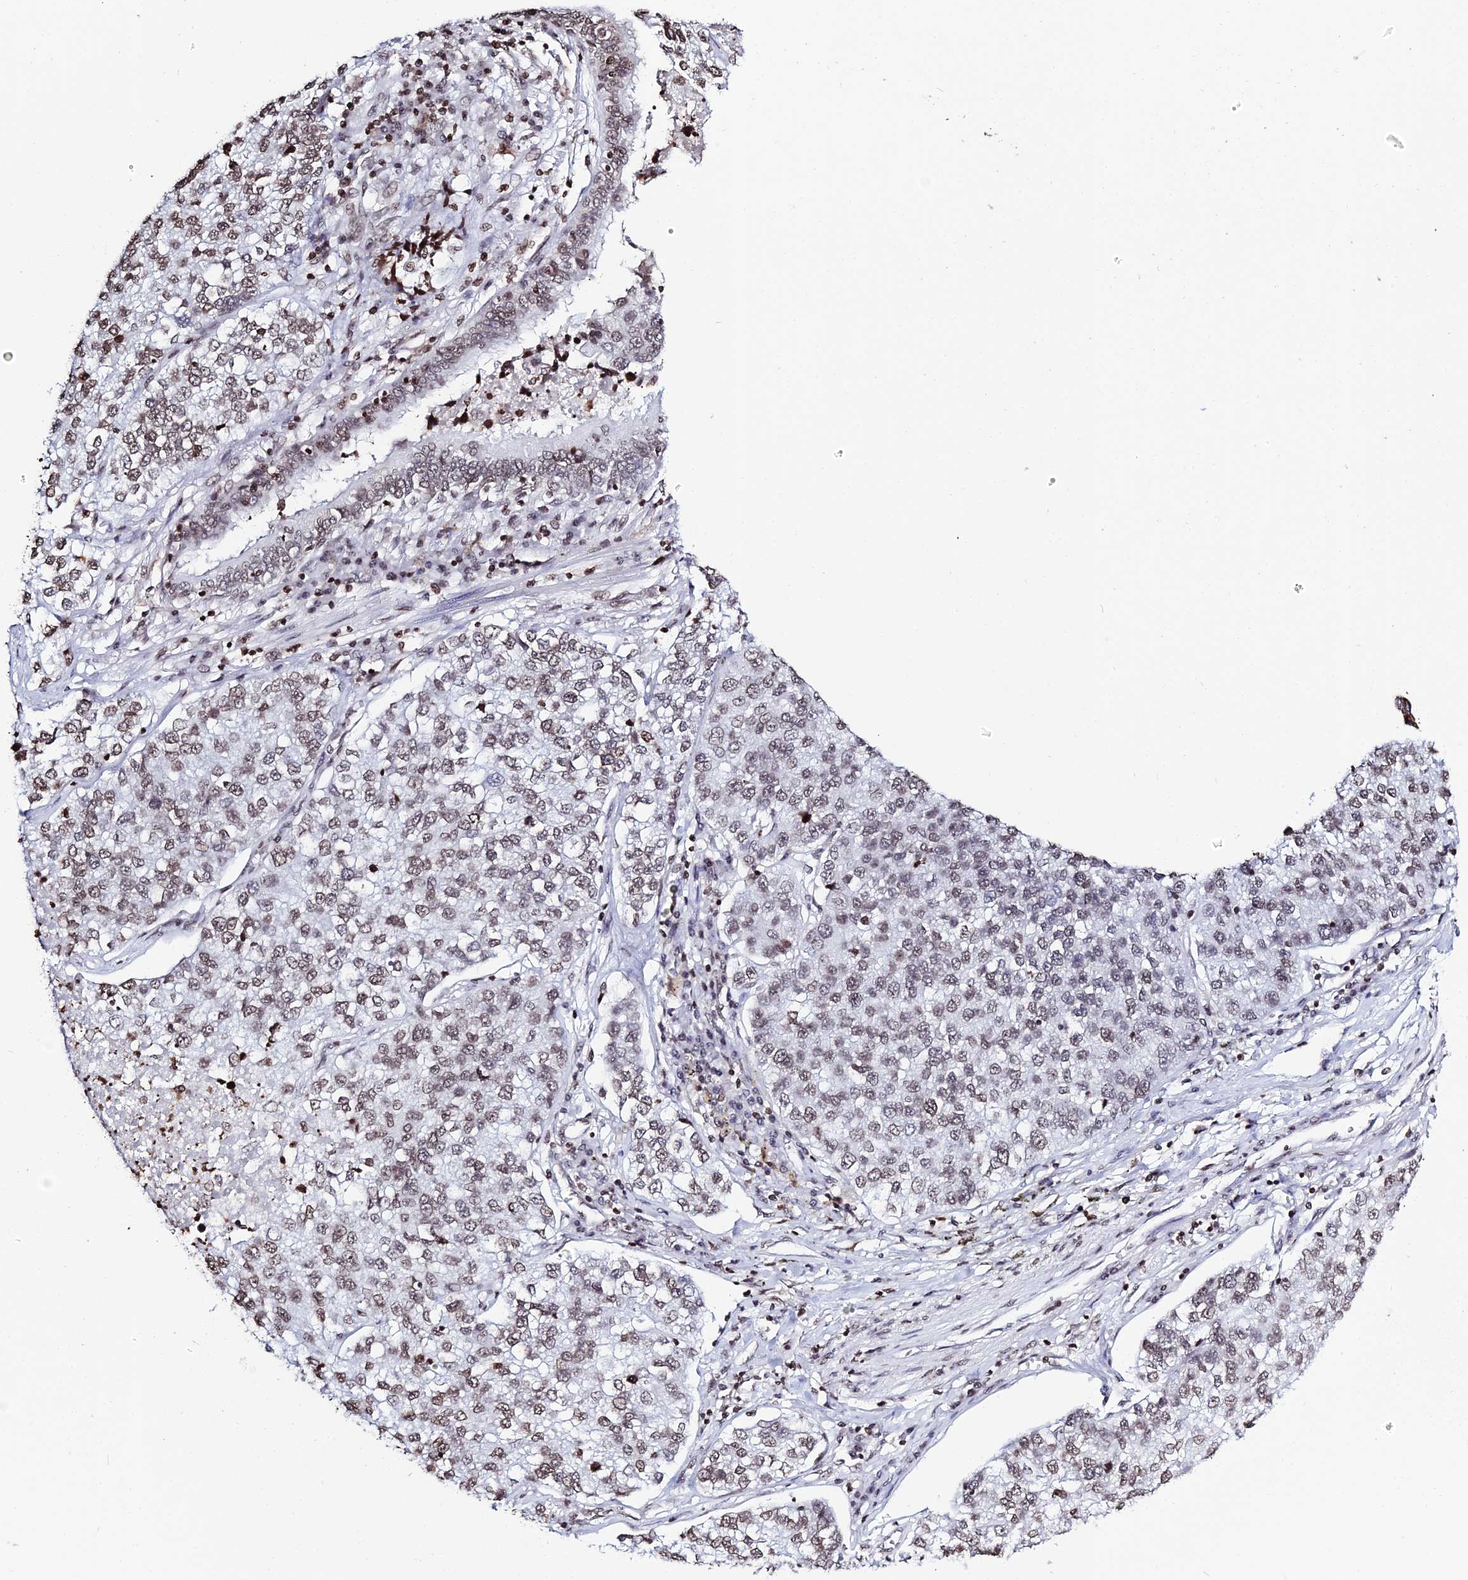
{"staining": {"intensity": "moderate", "quantity": ">75%", "location": "nuclear"}, "tissue": "lung cancer", "cell_type": "Tumor cells", "image_type": "cancer", "snomed": [{"axis": "morphology", "description": "Adenocarcinoma, NOS"}, {"axis": "topography", "description": "Lung"}], "caption": "Brown immunohistochemical staining in human lung cancer demonstrates moderate nuclear staining in approximately >75% of tumor cells.", "gene": "MACROH2A2", "patient": {"sex": "male", "age": 49}}